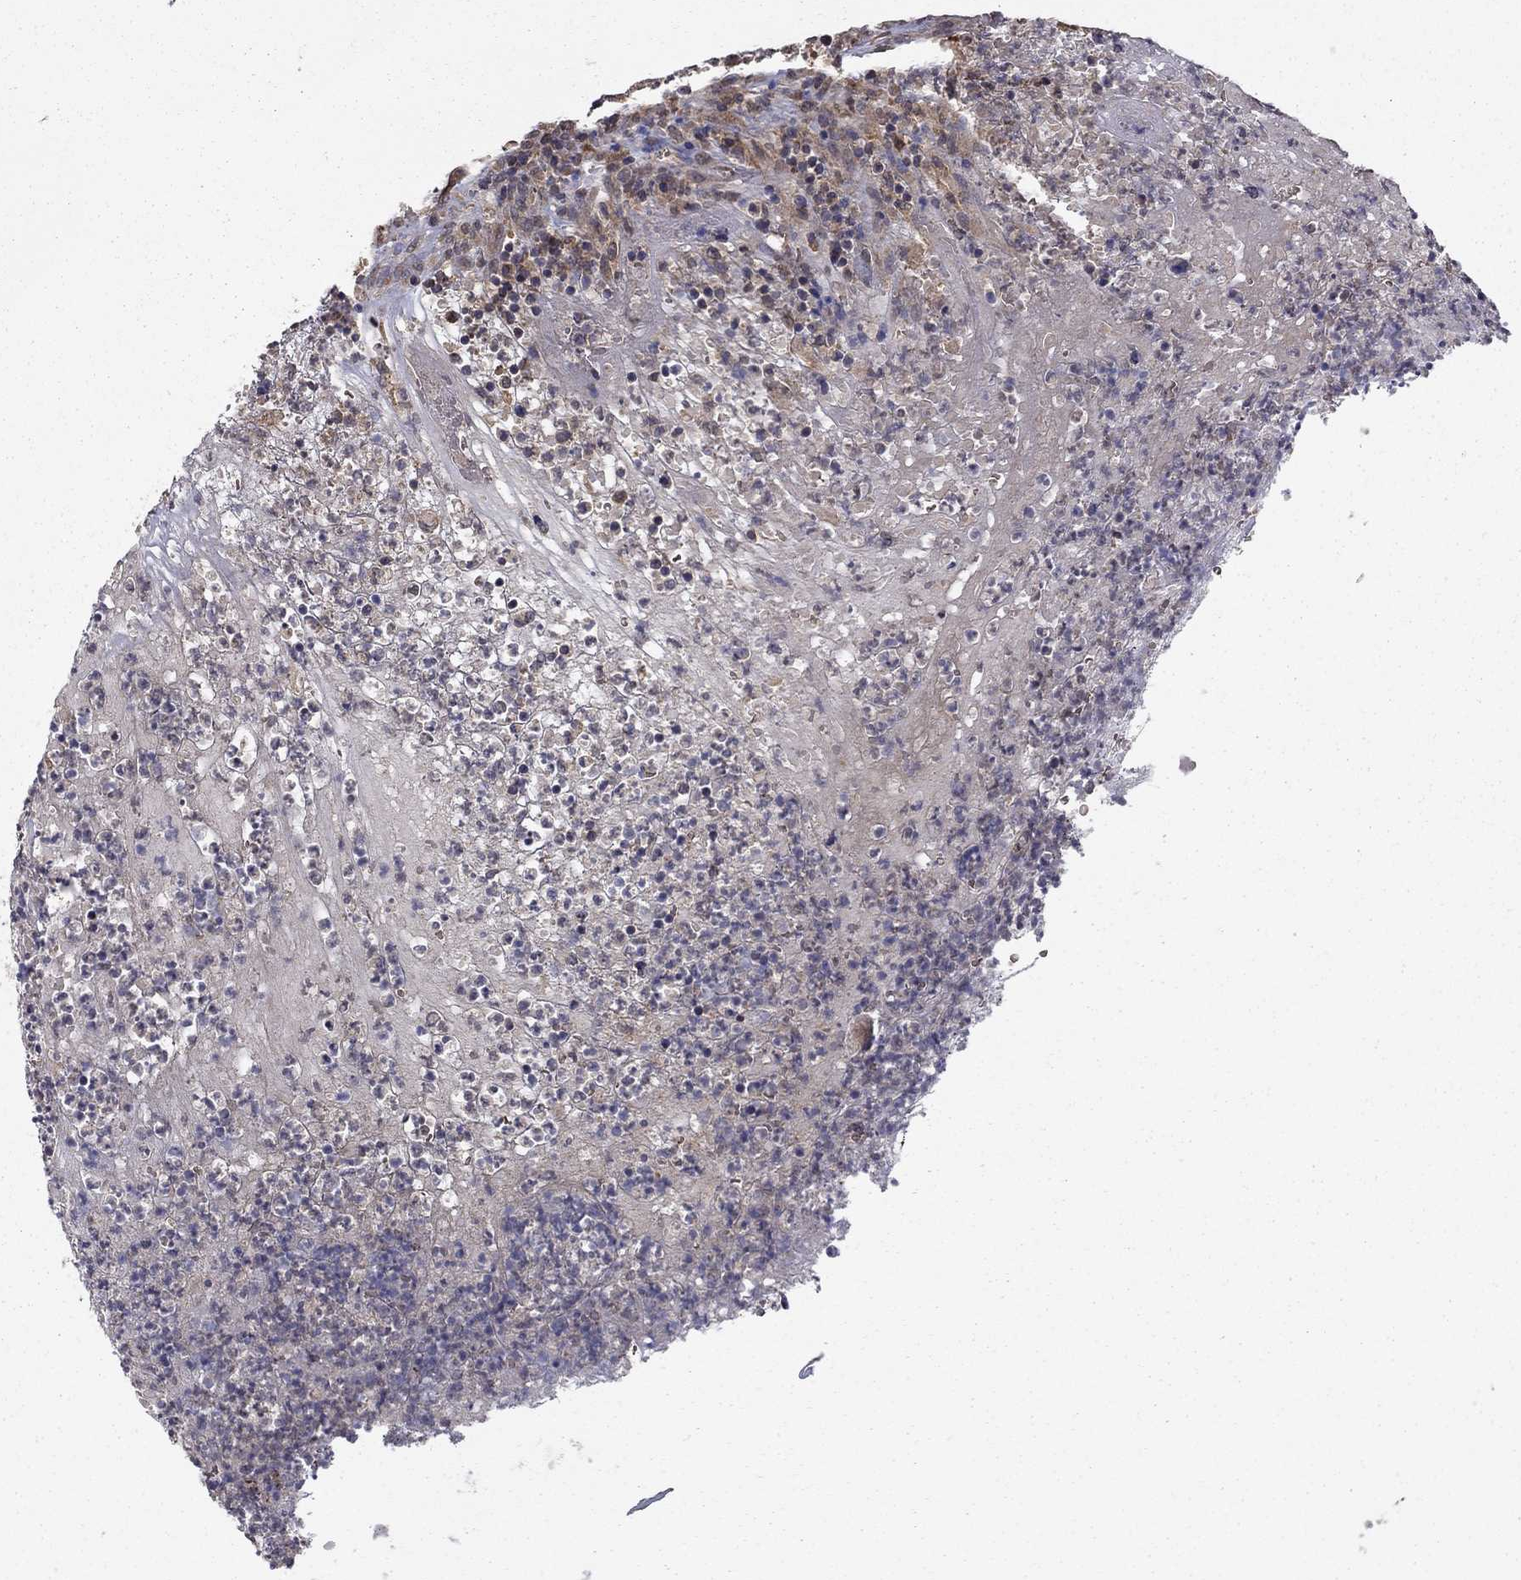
{"staining": {"intensity": "negative", "quantity": "none", "location": "none"}, "tissue": "colorectal cancer", "cell_type": "Tumor cells", "image_type": "cancer", "snomed": [{"axis": "morphology", "description": "Adenocarcinoma, NOS"}, {"axis": "topography", "description": "Colon"}], "caption": "This is a photomicrograph of IHC staining of adenocarcinoma (colorectal), which shows no positivity in tumor cells.", "gene": "SLC2A13", "patient": {"sex": "female", "age": 75}}